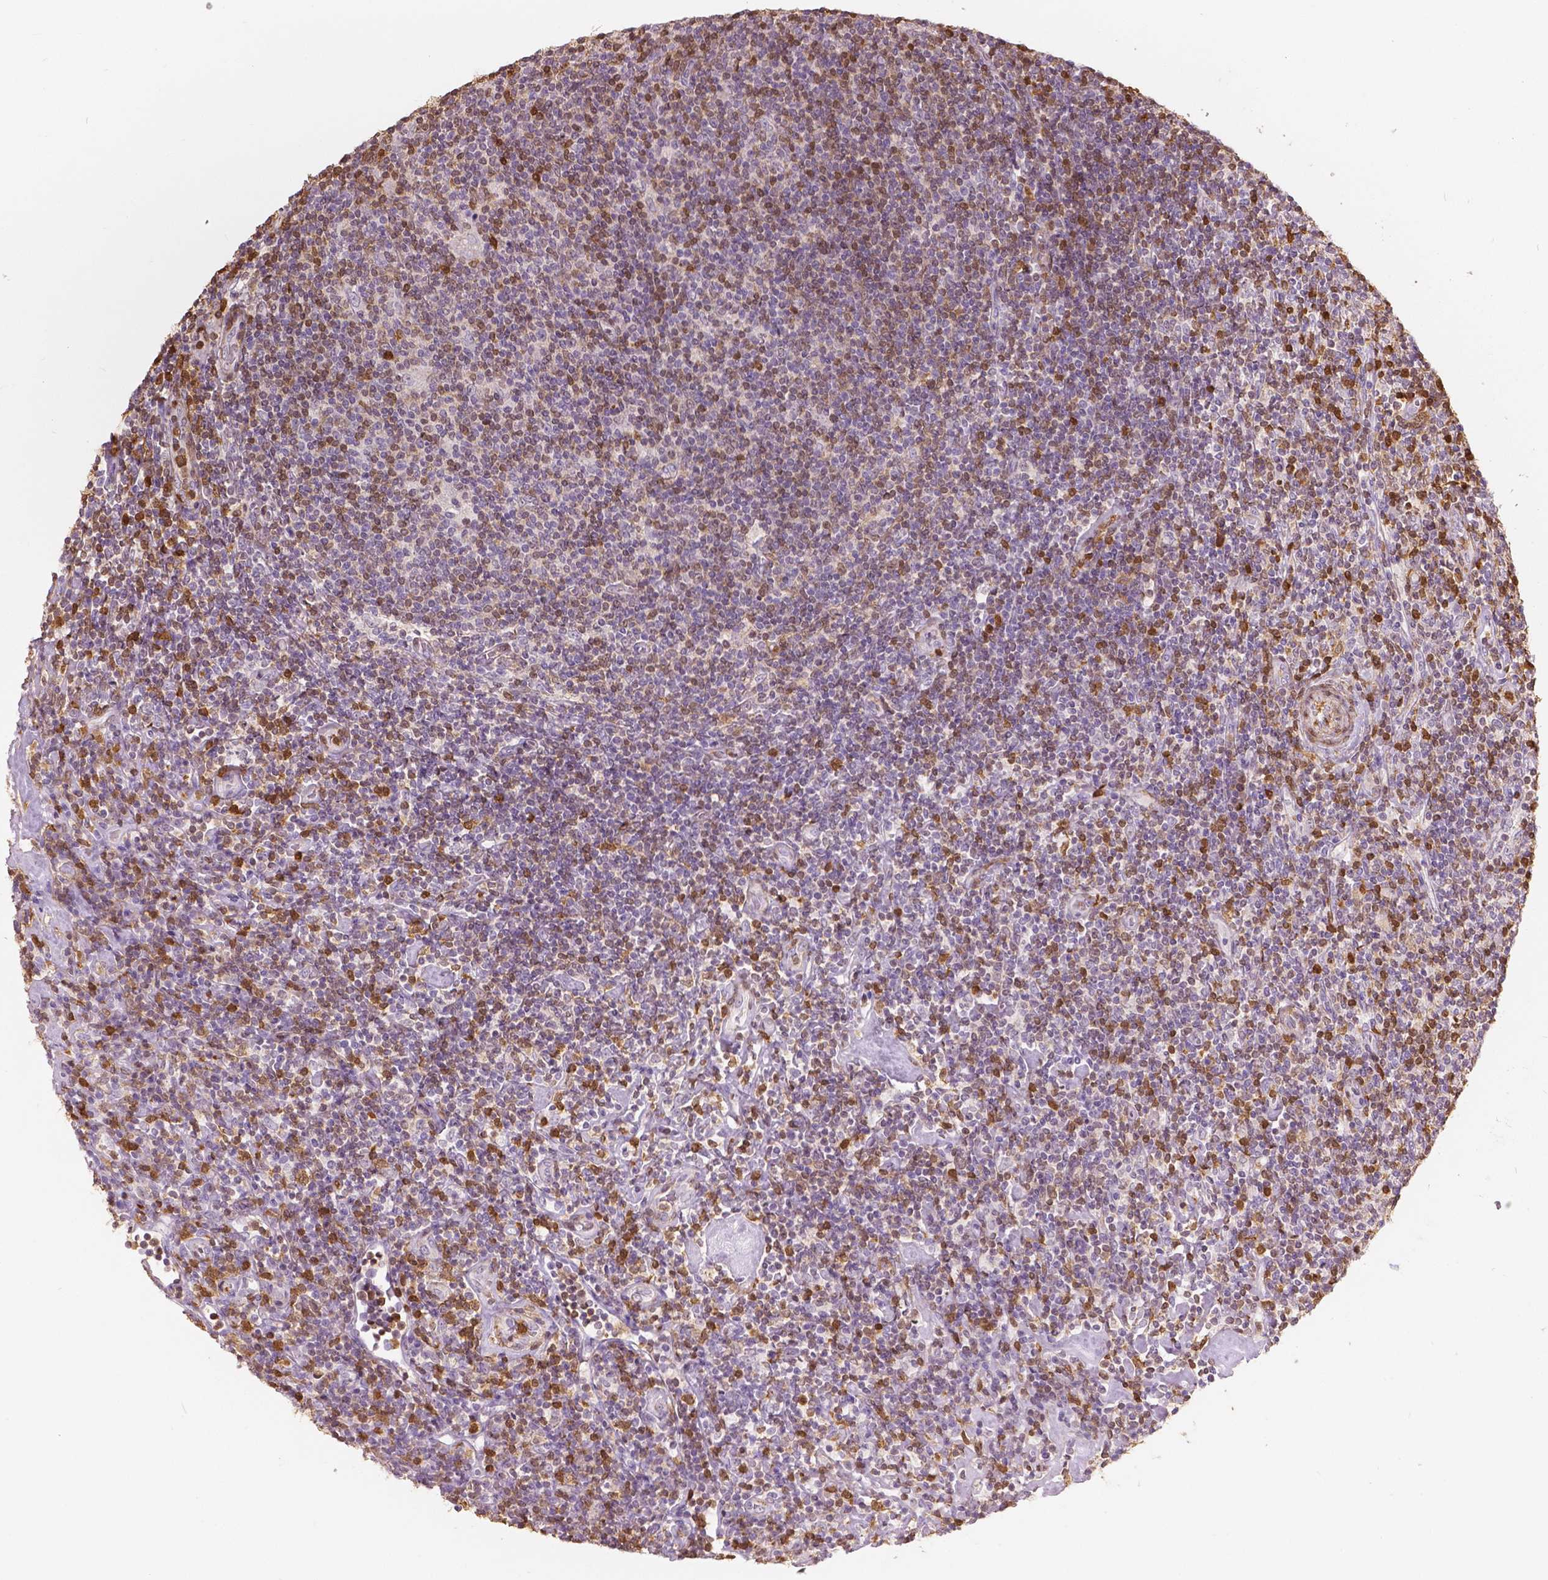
{"staining": {"intensity": "negative", "quantity": "none", "location": "none"}, "tissue": "lymphoma", "cell_type": "Tumor cells", "image_type": "cancer", "snomed": [{"axis": "morphology", "description": "Hodgkin's disease, NOS"}, {"axis": "topography", "description": "Lymph node"}], "caption": "Tumor cells are negative for protein expression in human lymphoma. Nuclei are stained in blue.", "gene": "S100A4", "patient": {"sex": "male", "age": 40}}